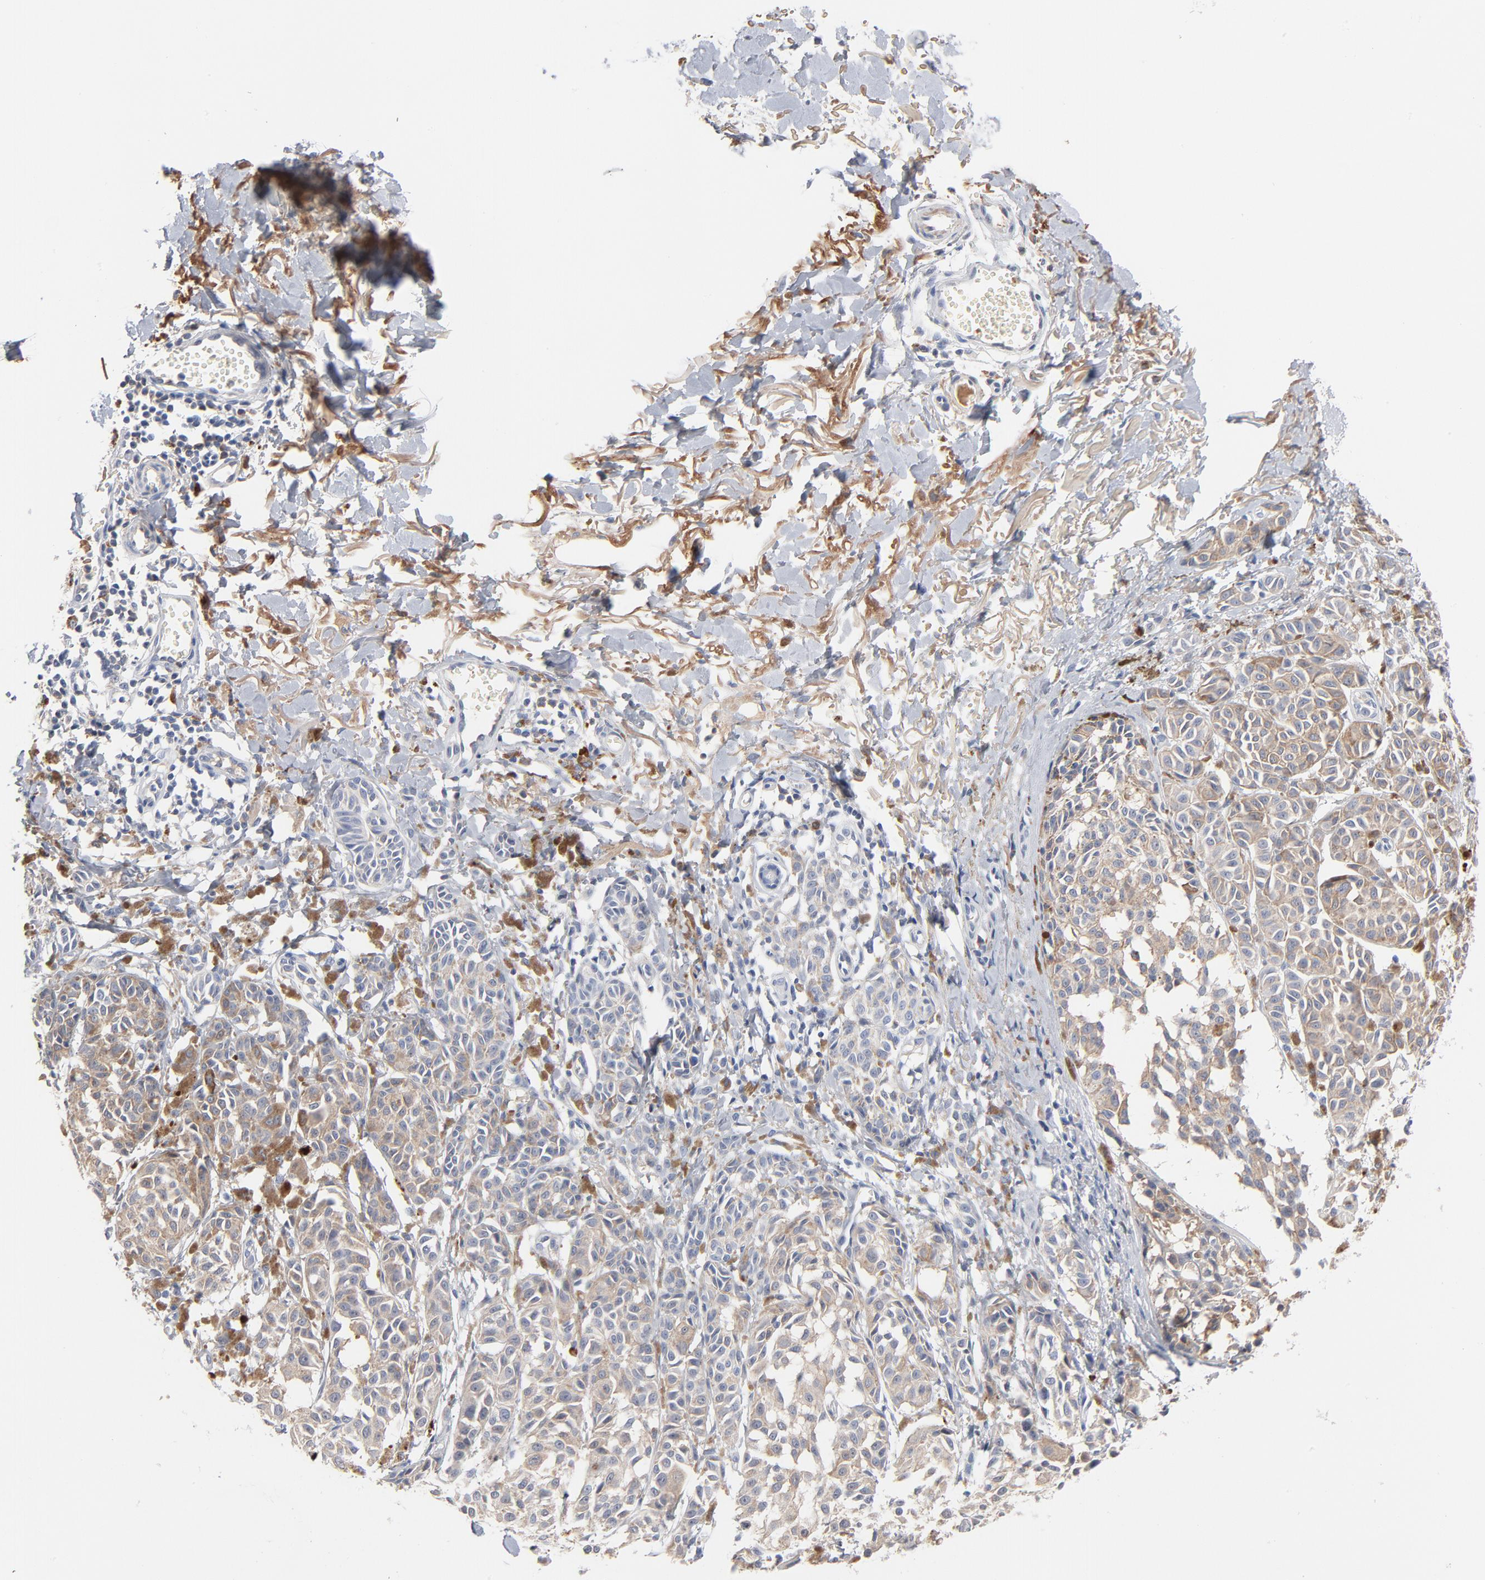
{"staining": {"intensity": "negative", "quantity": "none", "location": "none"}, "tissue": "melanoma", "cell_type": "Tumor cells", "image_type": "cancer", "snomed": [{"axis": "morphology", "description": "Malignant melanoma, NOS"}, {"axis": "topography", "description": "Skin"}], "caption": "This is an IHC micrograph of human melanoma. There is no expression in tumor cells.", "gene": "SERPINA4", "patient": {"sex": "male", "age": 76}}